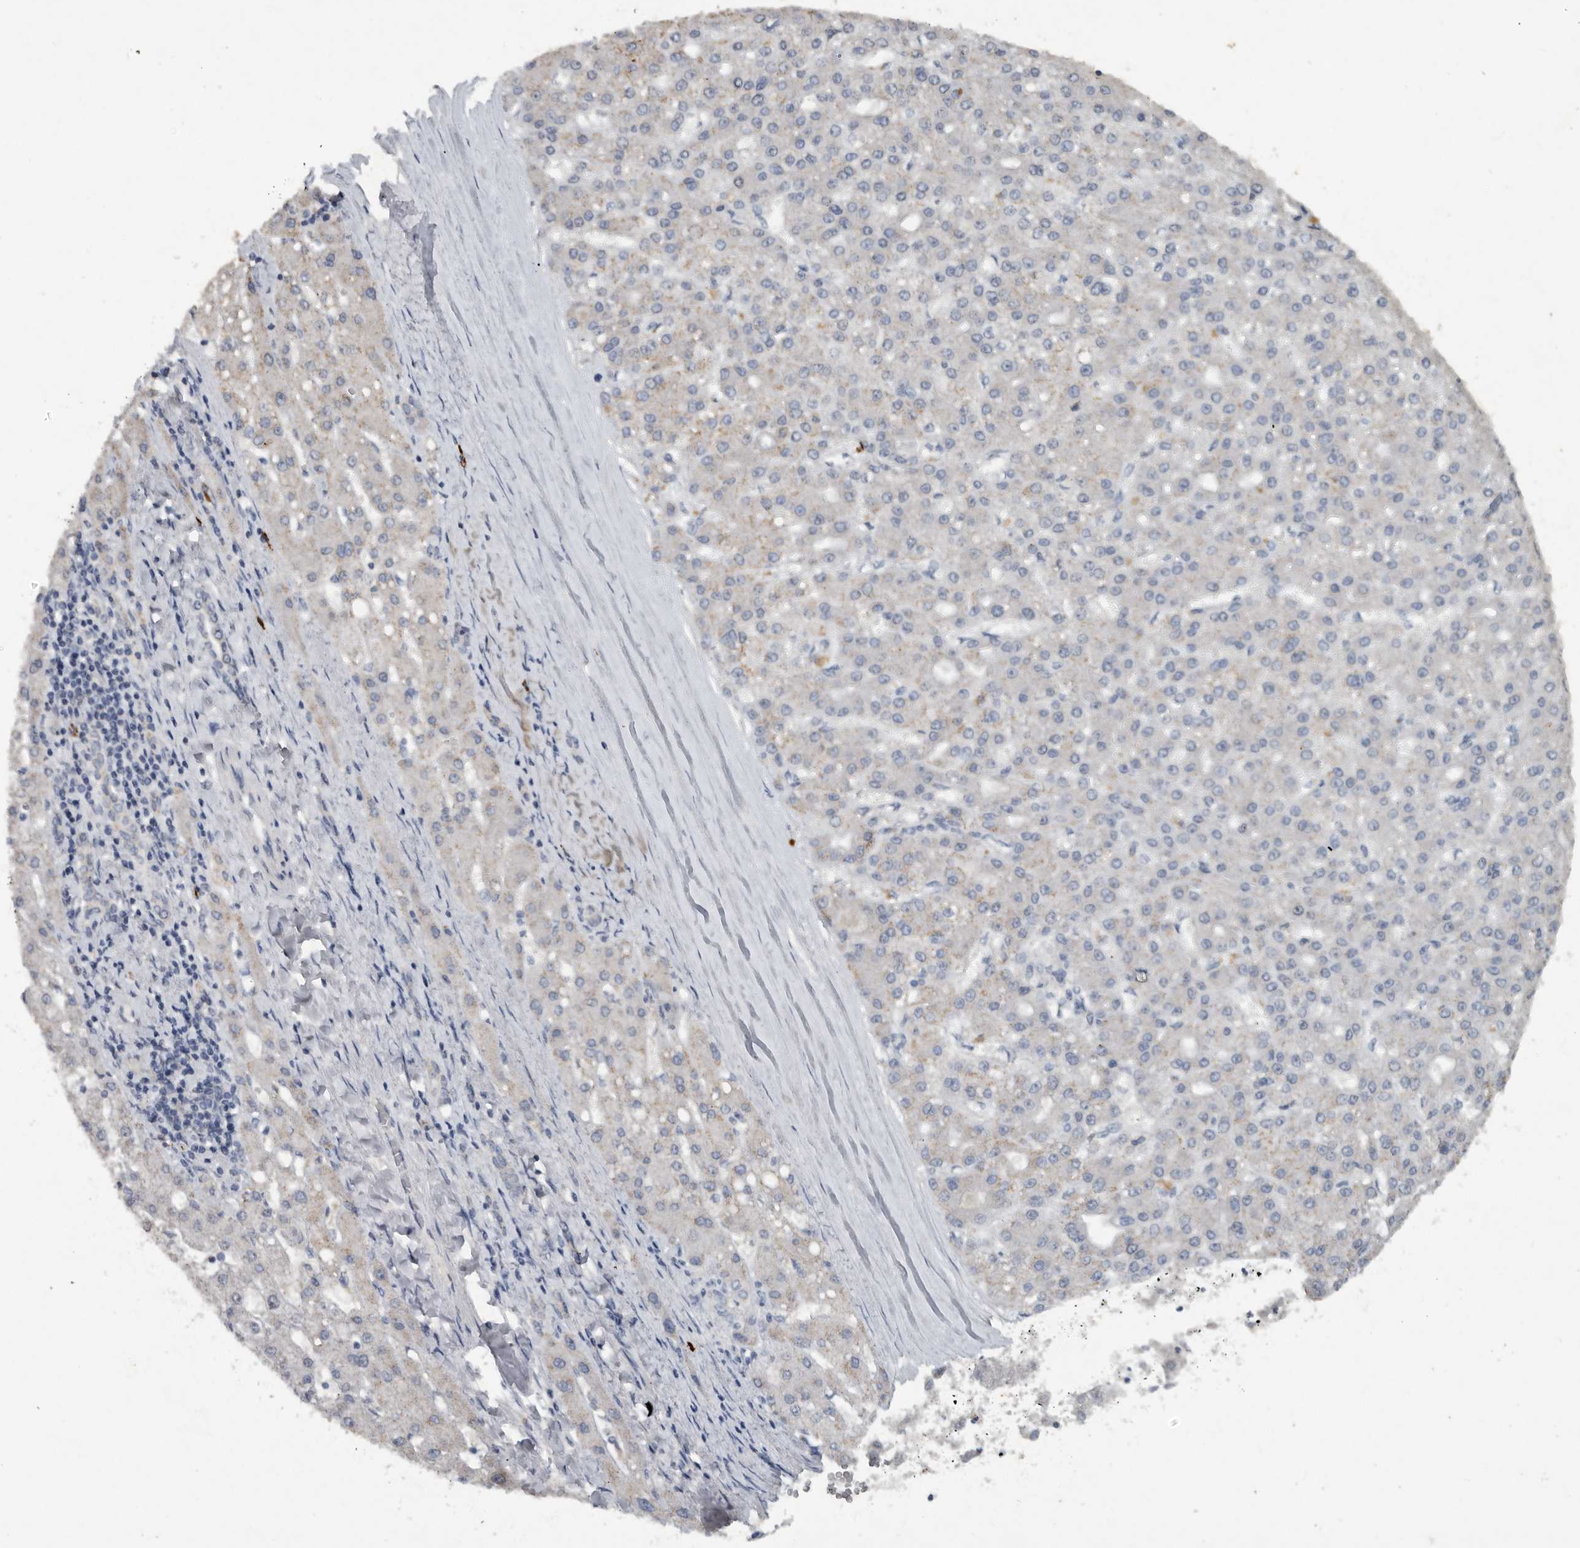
{"staining": {"intensity": "weak", "quantity": "<25%", "location": "cytoplasmic/membranous"}, "tissue": "liver cancer", "cell_type": "Tumor cells", "image_type": "cancer", "snomed": [{"axis": "morphology", "description": "Carcinoma, Hepatocellular, NOS"}, {"axis": "topography", "description": "Liver"}], "caption": "This histopathology image is of liver cancer (hepatocellular carcinoma) stained with IHC to label a protein in brown with the nuclei are counter-stained blue. There is no positivity in tumor cells.", "gene": "IL20", "patient": {"sex": "male", "age": 67}}